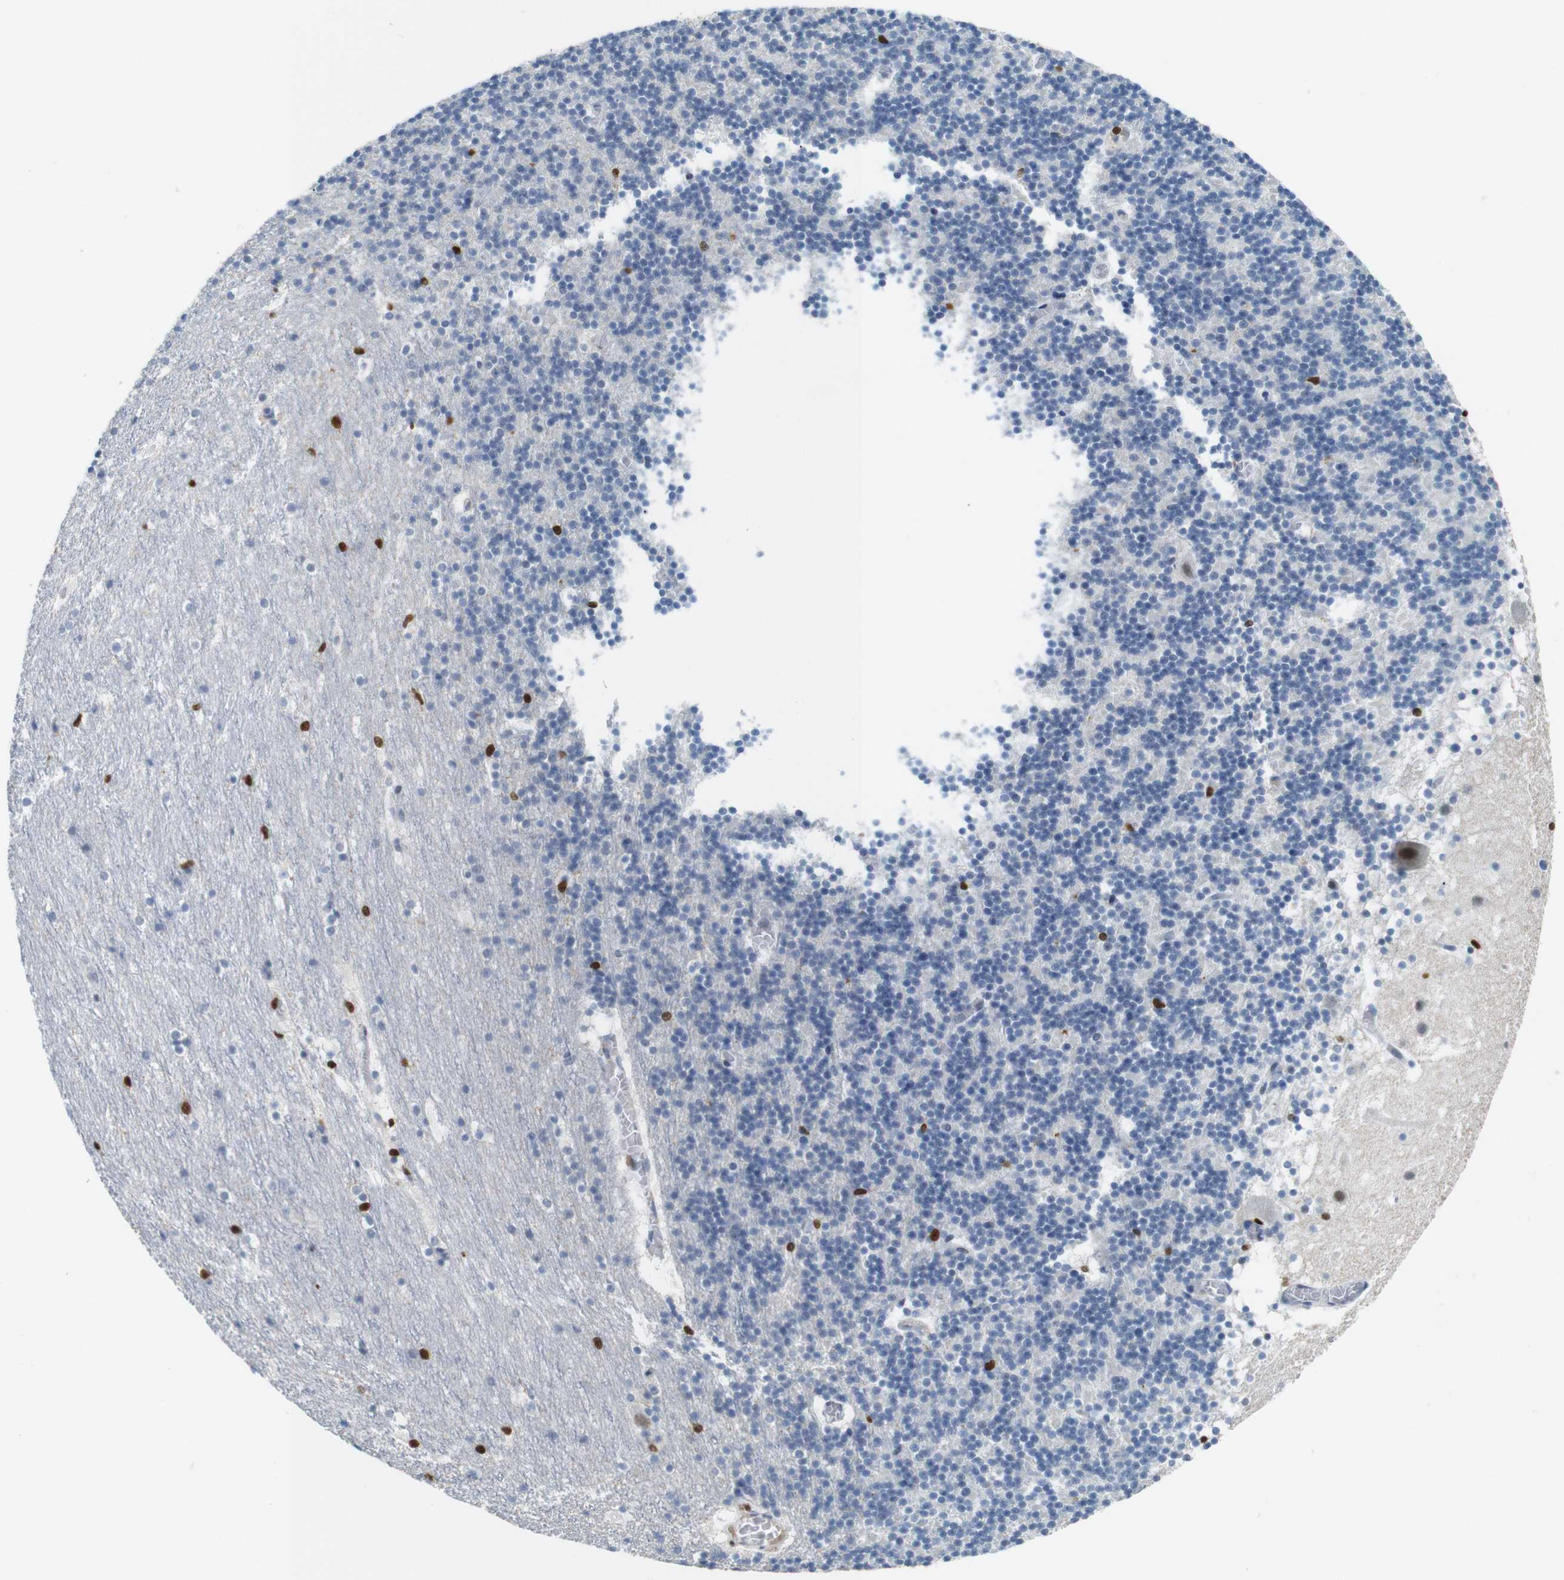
{"staining": {"intensity": "strong", "quantity": "<25%", "location": "nuclear"}, "tissue": "cerebellum", "cell_type": "Cells in granular layer", "image_type": "normal", "snomed": [{"axis": "morphology", "description": "Normal tissue, NOS"}, {"axis": "topography", "description": "Cerebellum"}], "caption": "Unremarkable cerebellum was stained to show a protein in brown. There is medium levels of strong nuclear staining in about <25% of cells in granular layer. The staining was performed using DAB to visualize the protein expression in brown, while the nuclei were stained in blue with hematoxylin (Magnification: 20x).", "gene": "IRF8", "patient": {"sex": "male", "age": 45}}